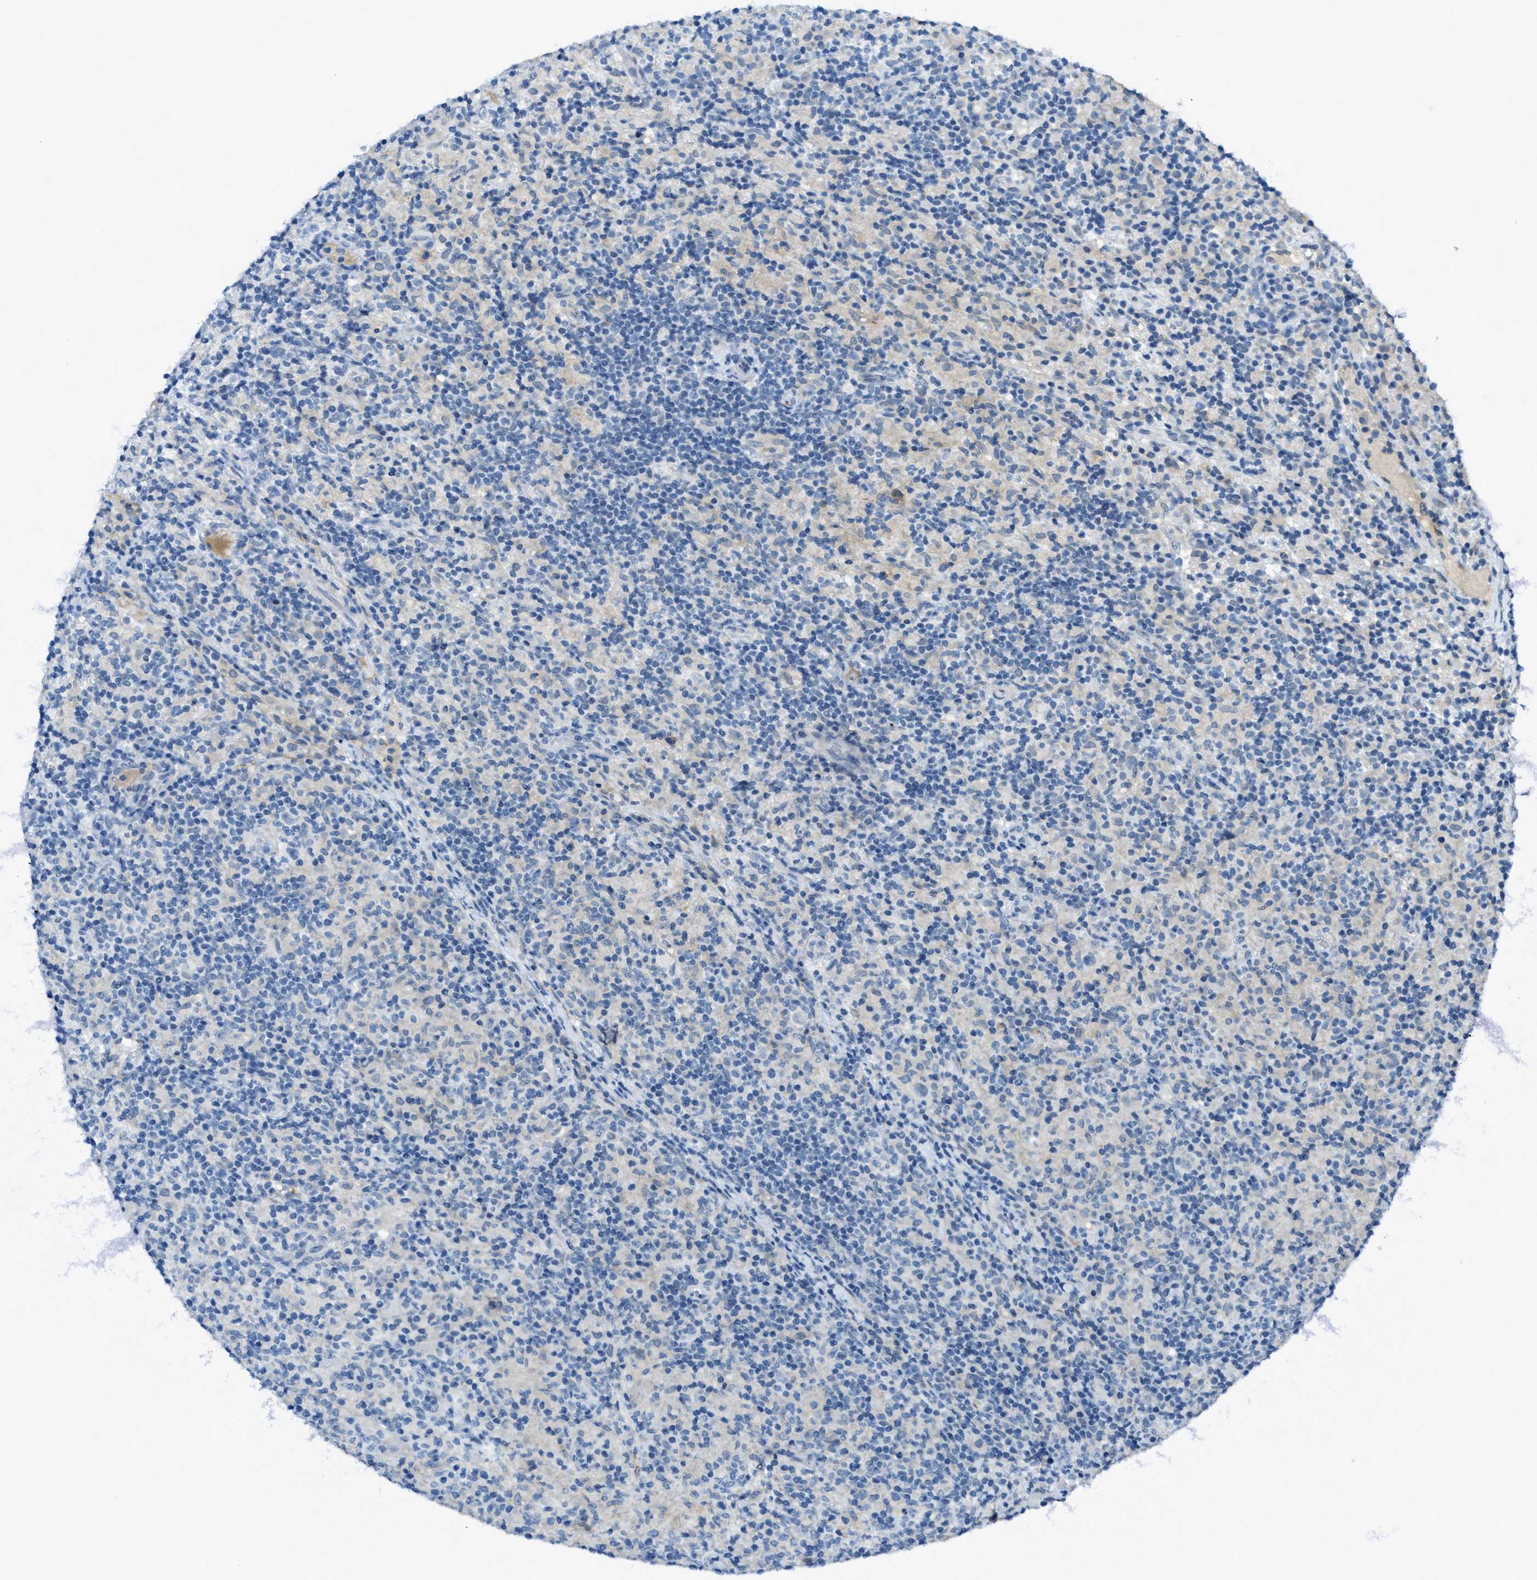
{"staining": {"intensity": "negative", "quantity": "none", "location": "none"}, "tissue": "lymphoma", "cell_type": "Tumor cells", "image_type": "cancer", "snomed": [{"axis": "morphology", "description": "Hodgkin's disease, NOS"}, {"axis": "topography", "description": "Lymph node"}], "caption": "Lymphoma stained for a protein using immunohistochemistry (IHC) exhibits no positivity tumor cells.", "gene": "KLHL8", "patient": {"sex": "male", "age": 70}}